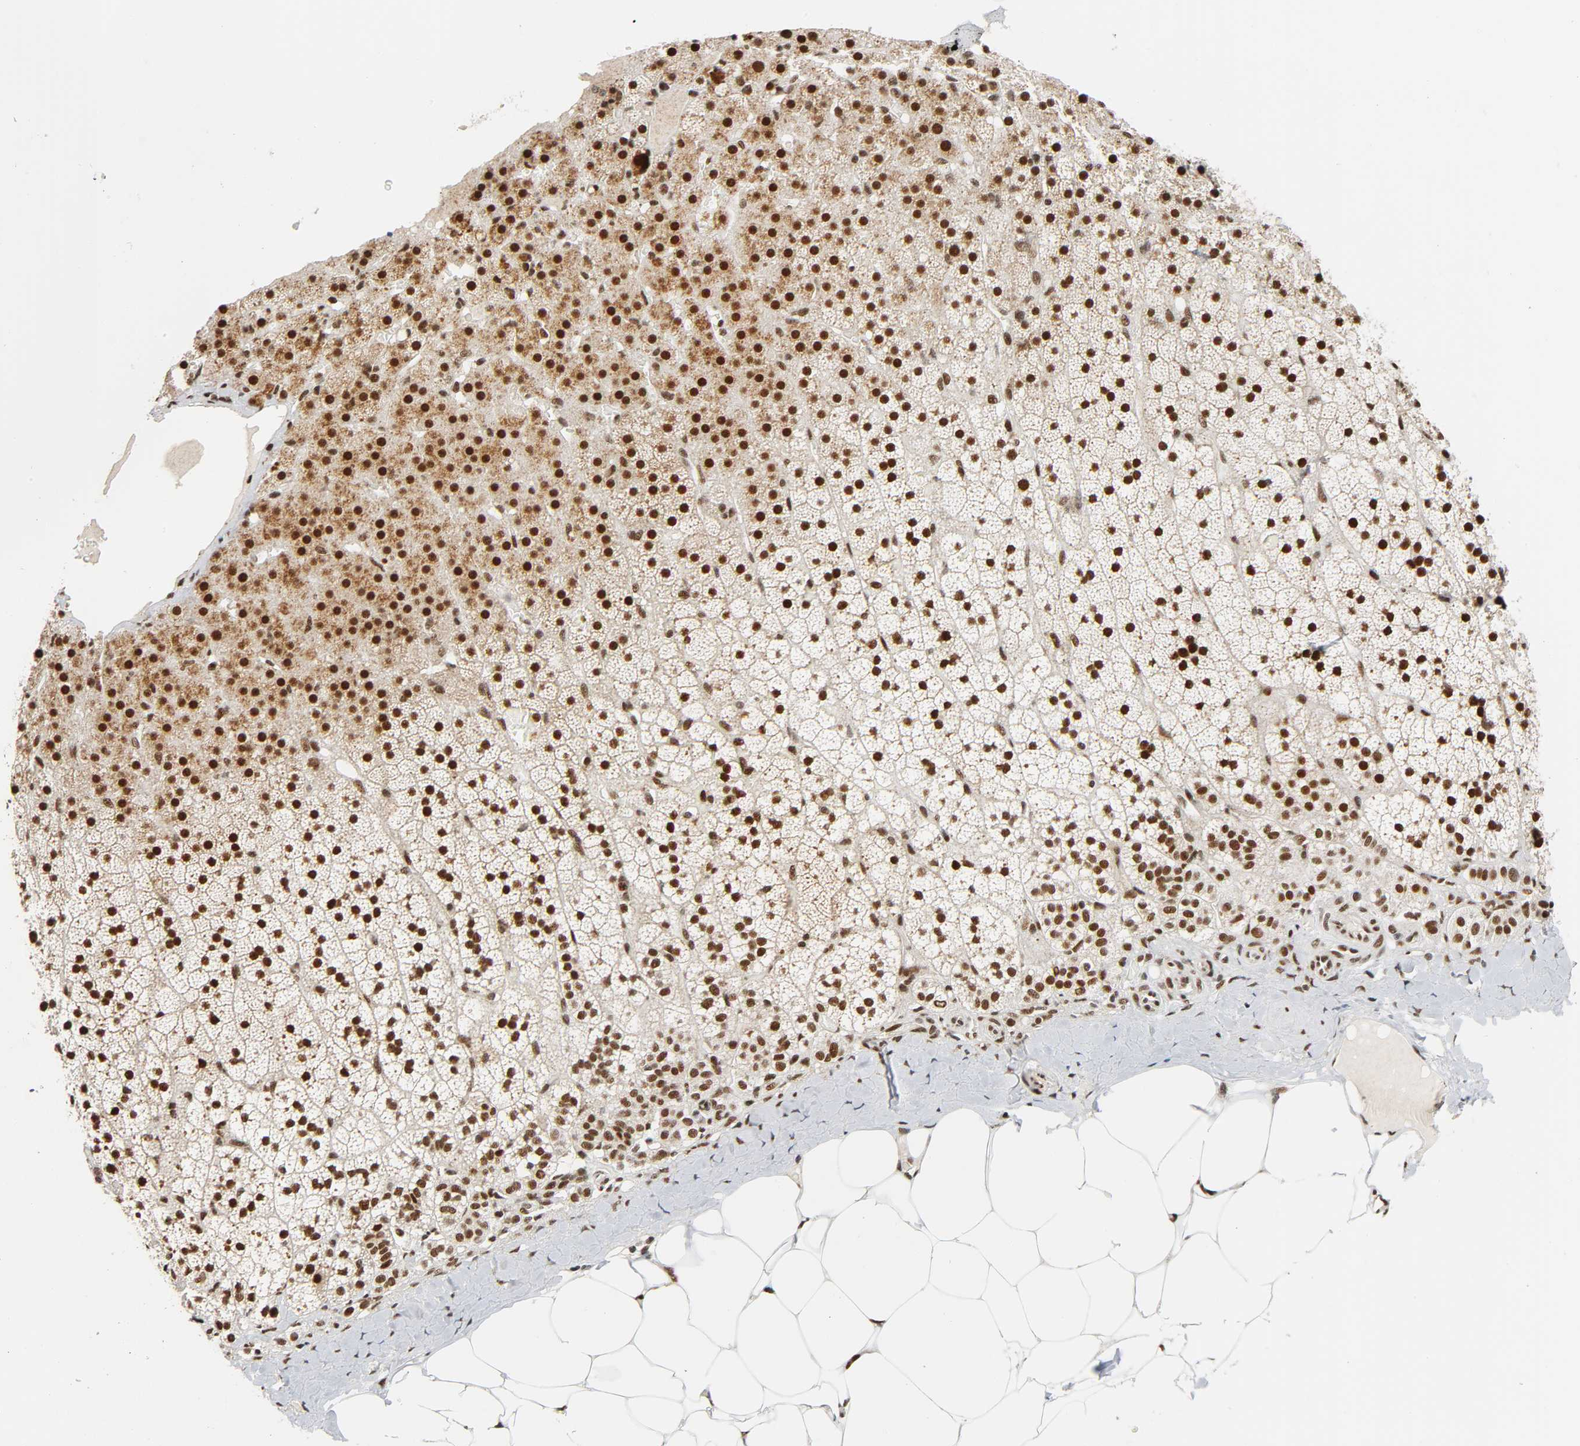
{"staining": {"intensity": "strong", "quantity": ">75%", "location": "nuclear"}, "tissue": "adrenal gland", "cell_type": "Glandular cells", "image_type": "normal", "snomed": [{"axis": "morphology", "description": "Normal tissue, NOS"}, {"axis": "topography", "description": "Adrenal gland"}], "caption": "Adrenal gland stained with immunohistochemistry displays strong nuclear positivity in approximately >75% of glandular cells.", "gene": "CDK9", "patient": {"sex": "male", "age": 35}}